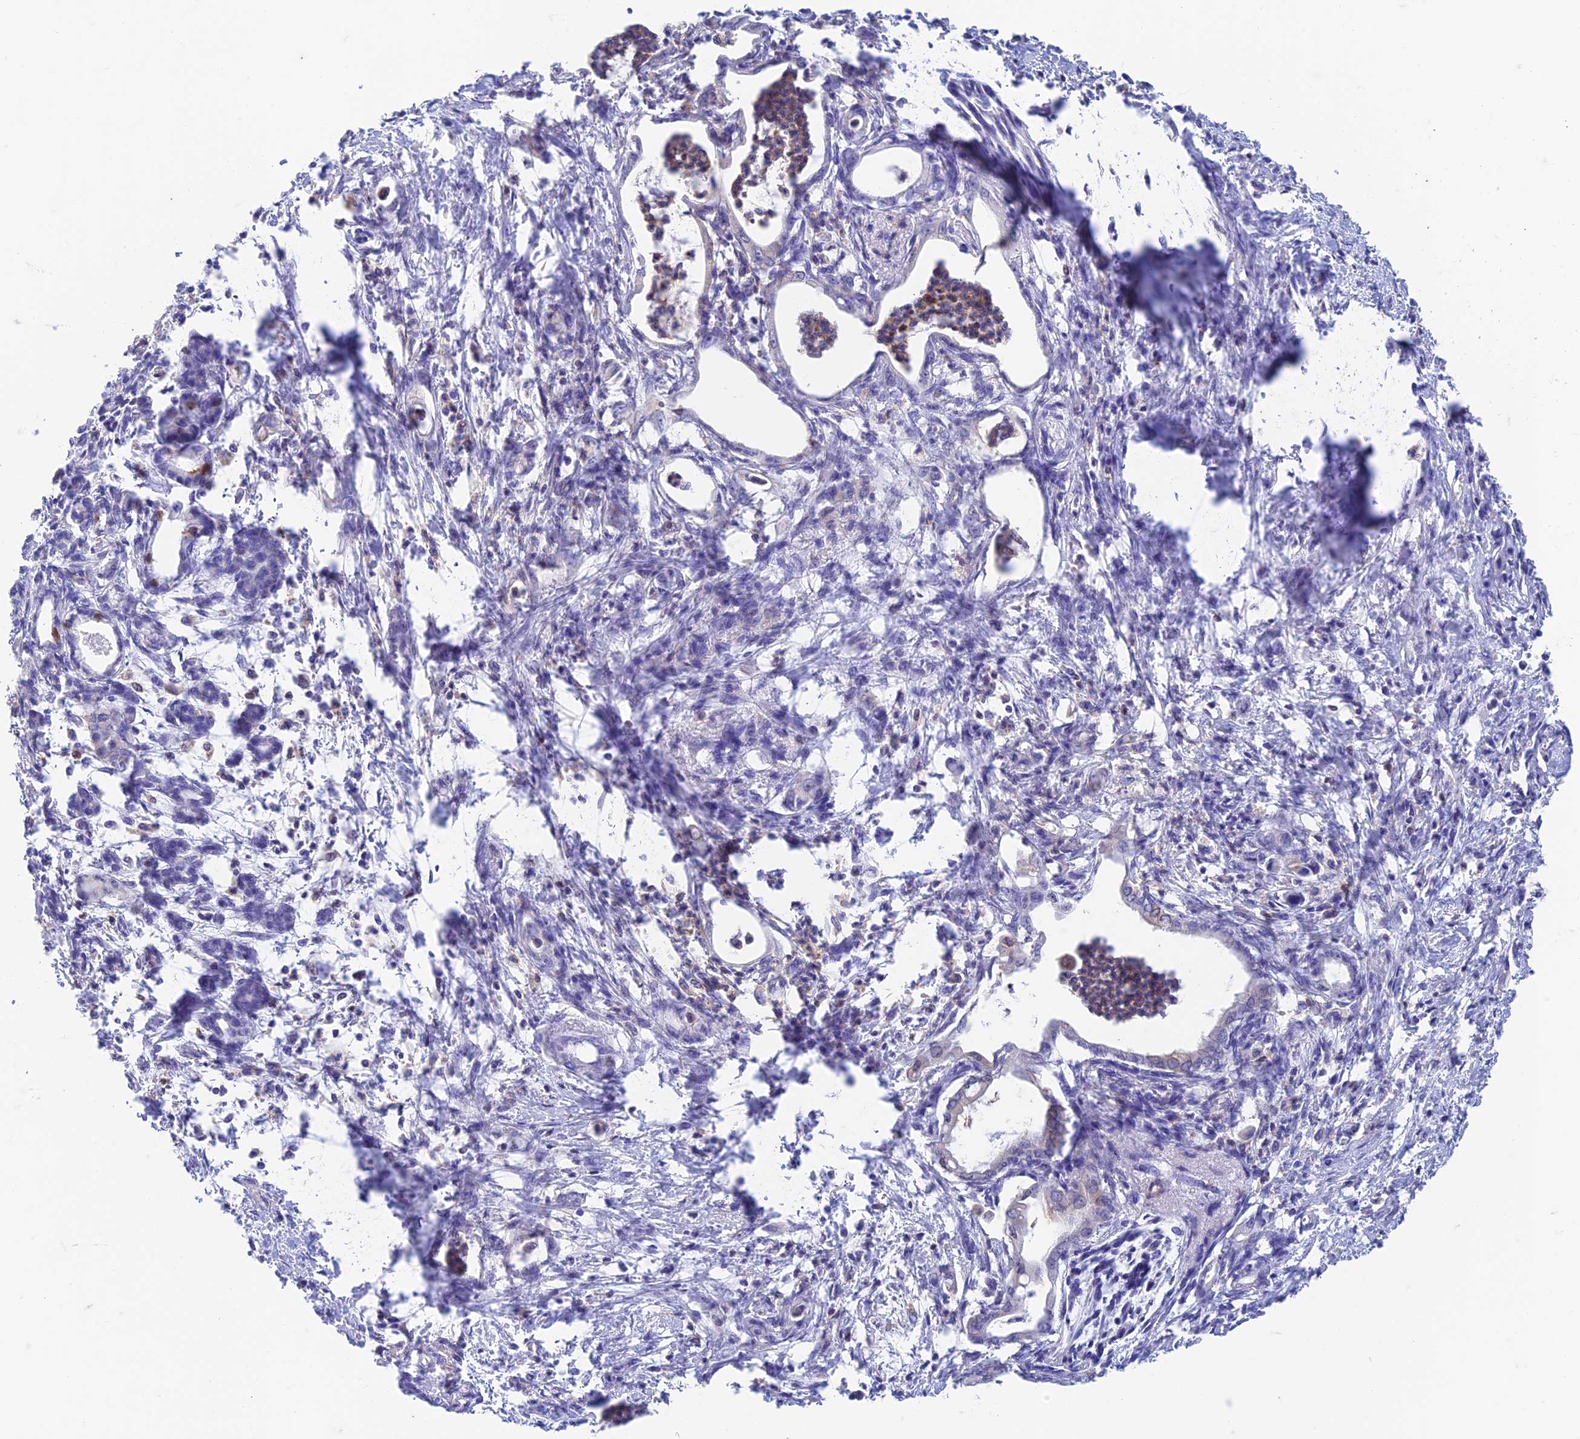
{"staining": {"intensity": "negative", "quantity": "none", "location": "none"}, "tissue": "pancreatic cancer", "cell_type": "Tumor cells", "image_type": "cancer", "snomed": [{"axis": "morphology", "description": "Adenocarcinoma, NOS"}, {"axis": "topography", "description": "Pancreas"}], "caption": "This is a micrograph of IHC staining of pancreatic cancer, which shows no staining in tumor cells. The staining was performed using DAB (3,3'-diaminobenzidine) to visualize the protein expression in brown, while the nuclei were stained in blue with hematoxylin (Magnification: 20x).", "gene": "FGF7", "patient": {"sex": "female", "age": 55}}